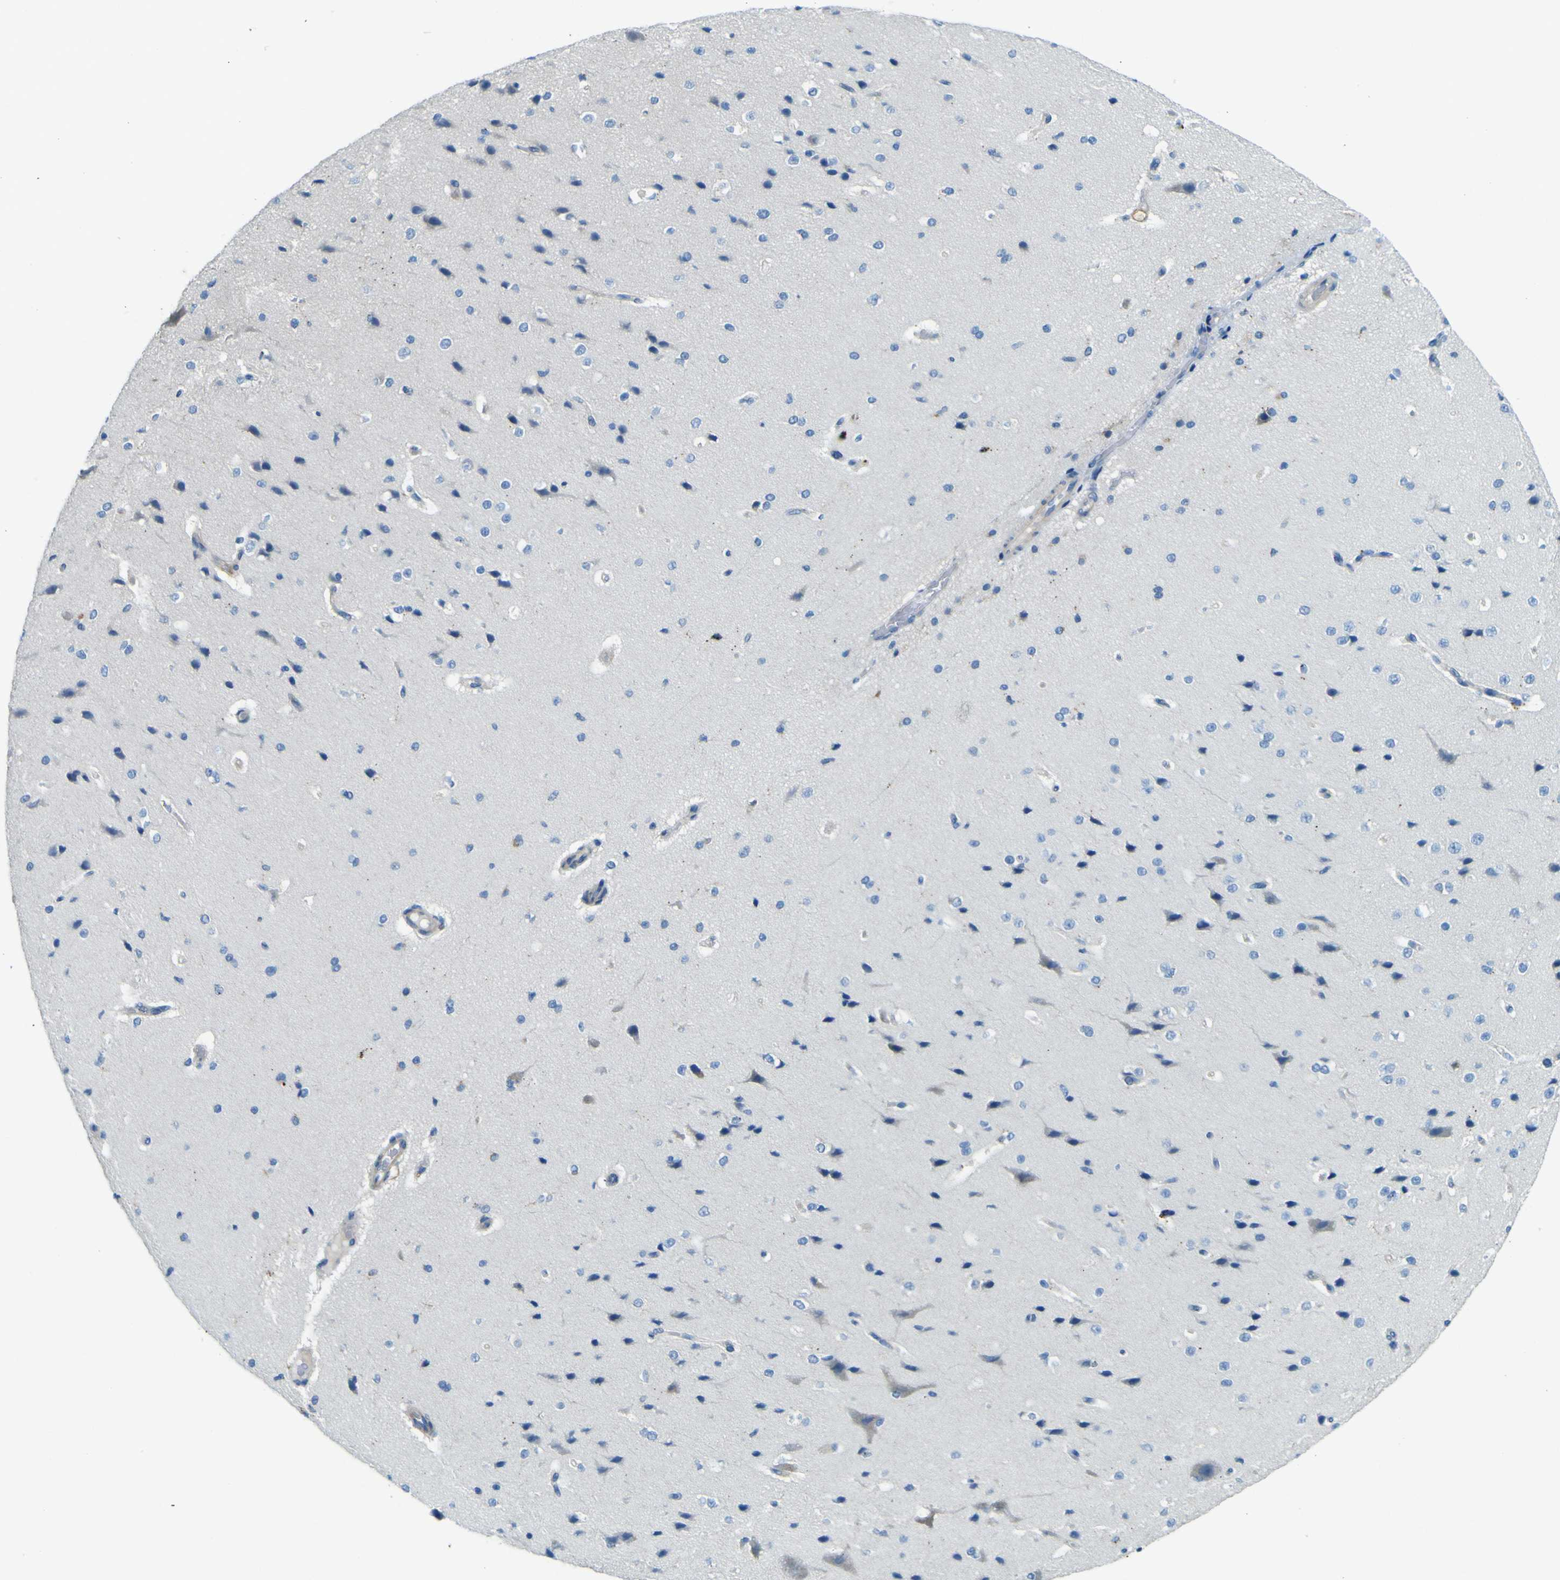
{"staining": {"intensity": "negative", "quantity": "none", "location": "none"}, "tissue": "cerebral cortex", "cell_type": "Endothelial cells", "image_type": "normal", "snomed": [{"axis": "morphology", "description": "Normal tissue, NOS"}, {"axis": "morphology", "description": "Developmental malformation"}, {"axis": "topography", "description": "Cerebral cortex"}], "caption": "Immunohistochemistry (IHC) of benign human cerebral cortex reveals no expression in endothelial cells. (DAB immunohistochemistry (IHC) visualized using brightfield microscopy, high magnification).", "gene": "PDE9A", "patient": {"sex": "female", "age": 30}}